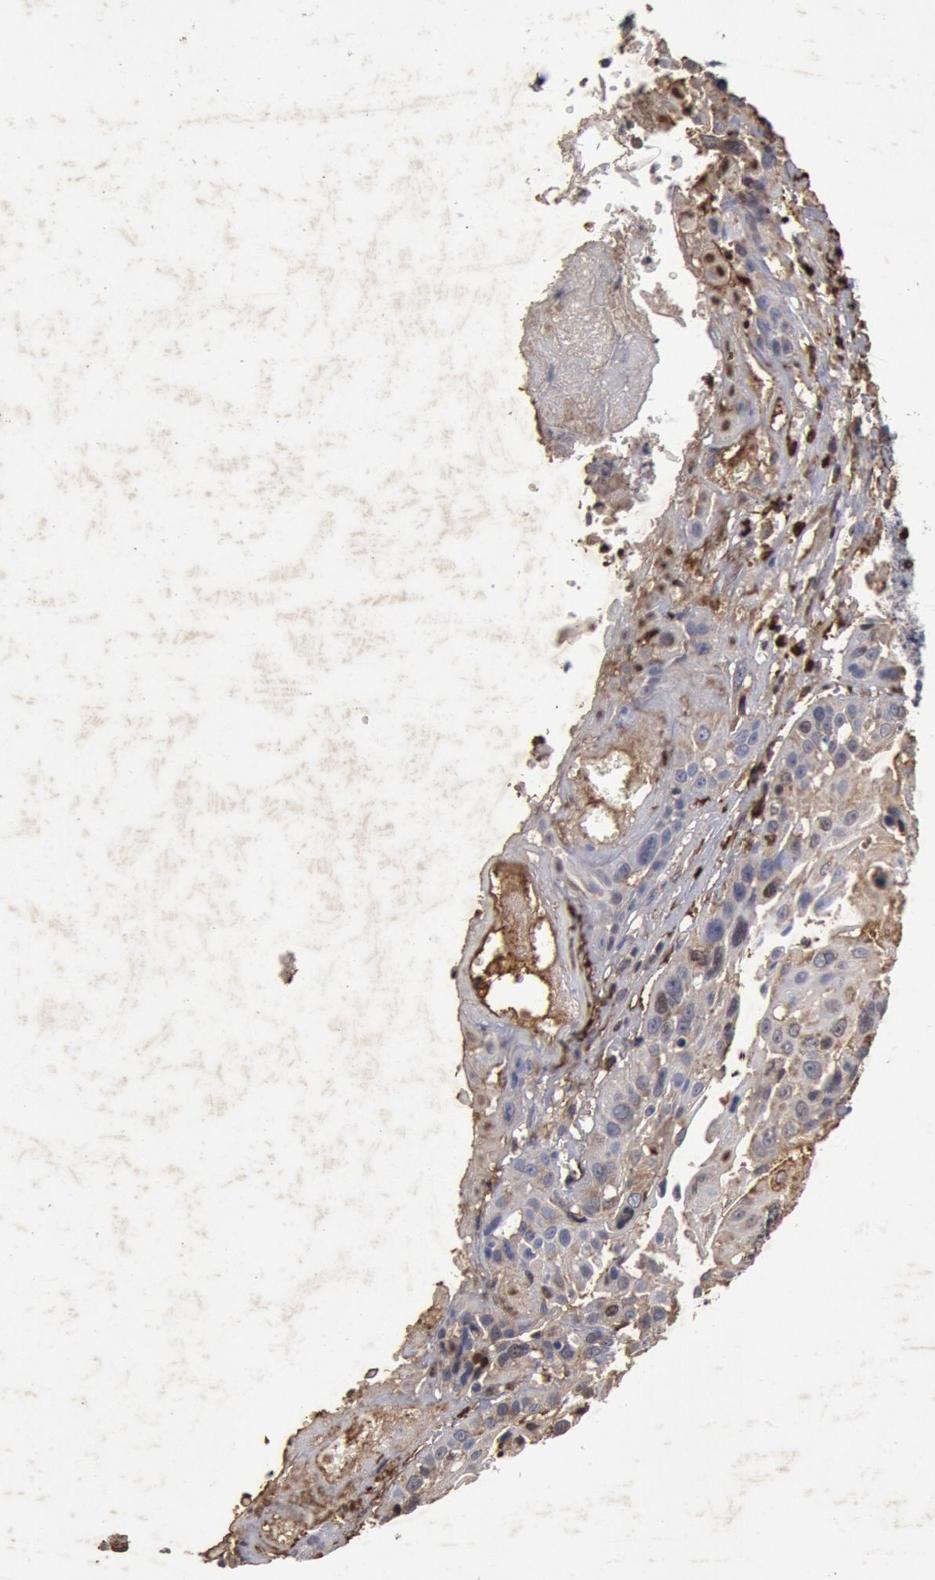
{"staining": {"intensity": "weak", "quantity": "25%-75%", "location": "cytoplasmic/membranous"}, "tissue": "cervical cancer", "cell_type": "Tumor cells", "image_type": "cancer", "snomed": [{"axis": "morphology", "description": "Squamous cell carcinoma, NOS"}, {"axis": "topography", "description": "Cervix"}], "caption": "This is an image of immunohistochemistry staining of cervical cancer (squamous cell carcinoma), which shows weak staining in the cytoplasmic/membranous of tumor cells.", "gene": "FOXA2", "patient": {"sex": "female", "age": 57}}